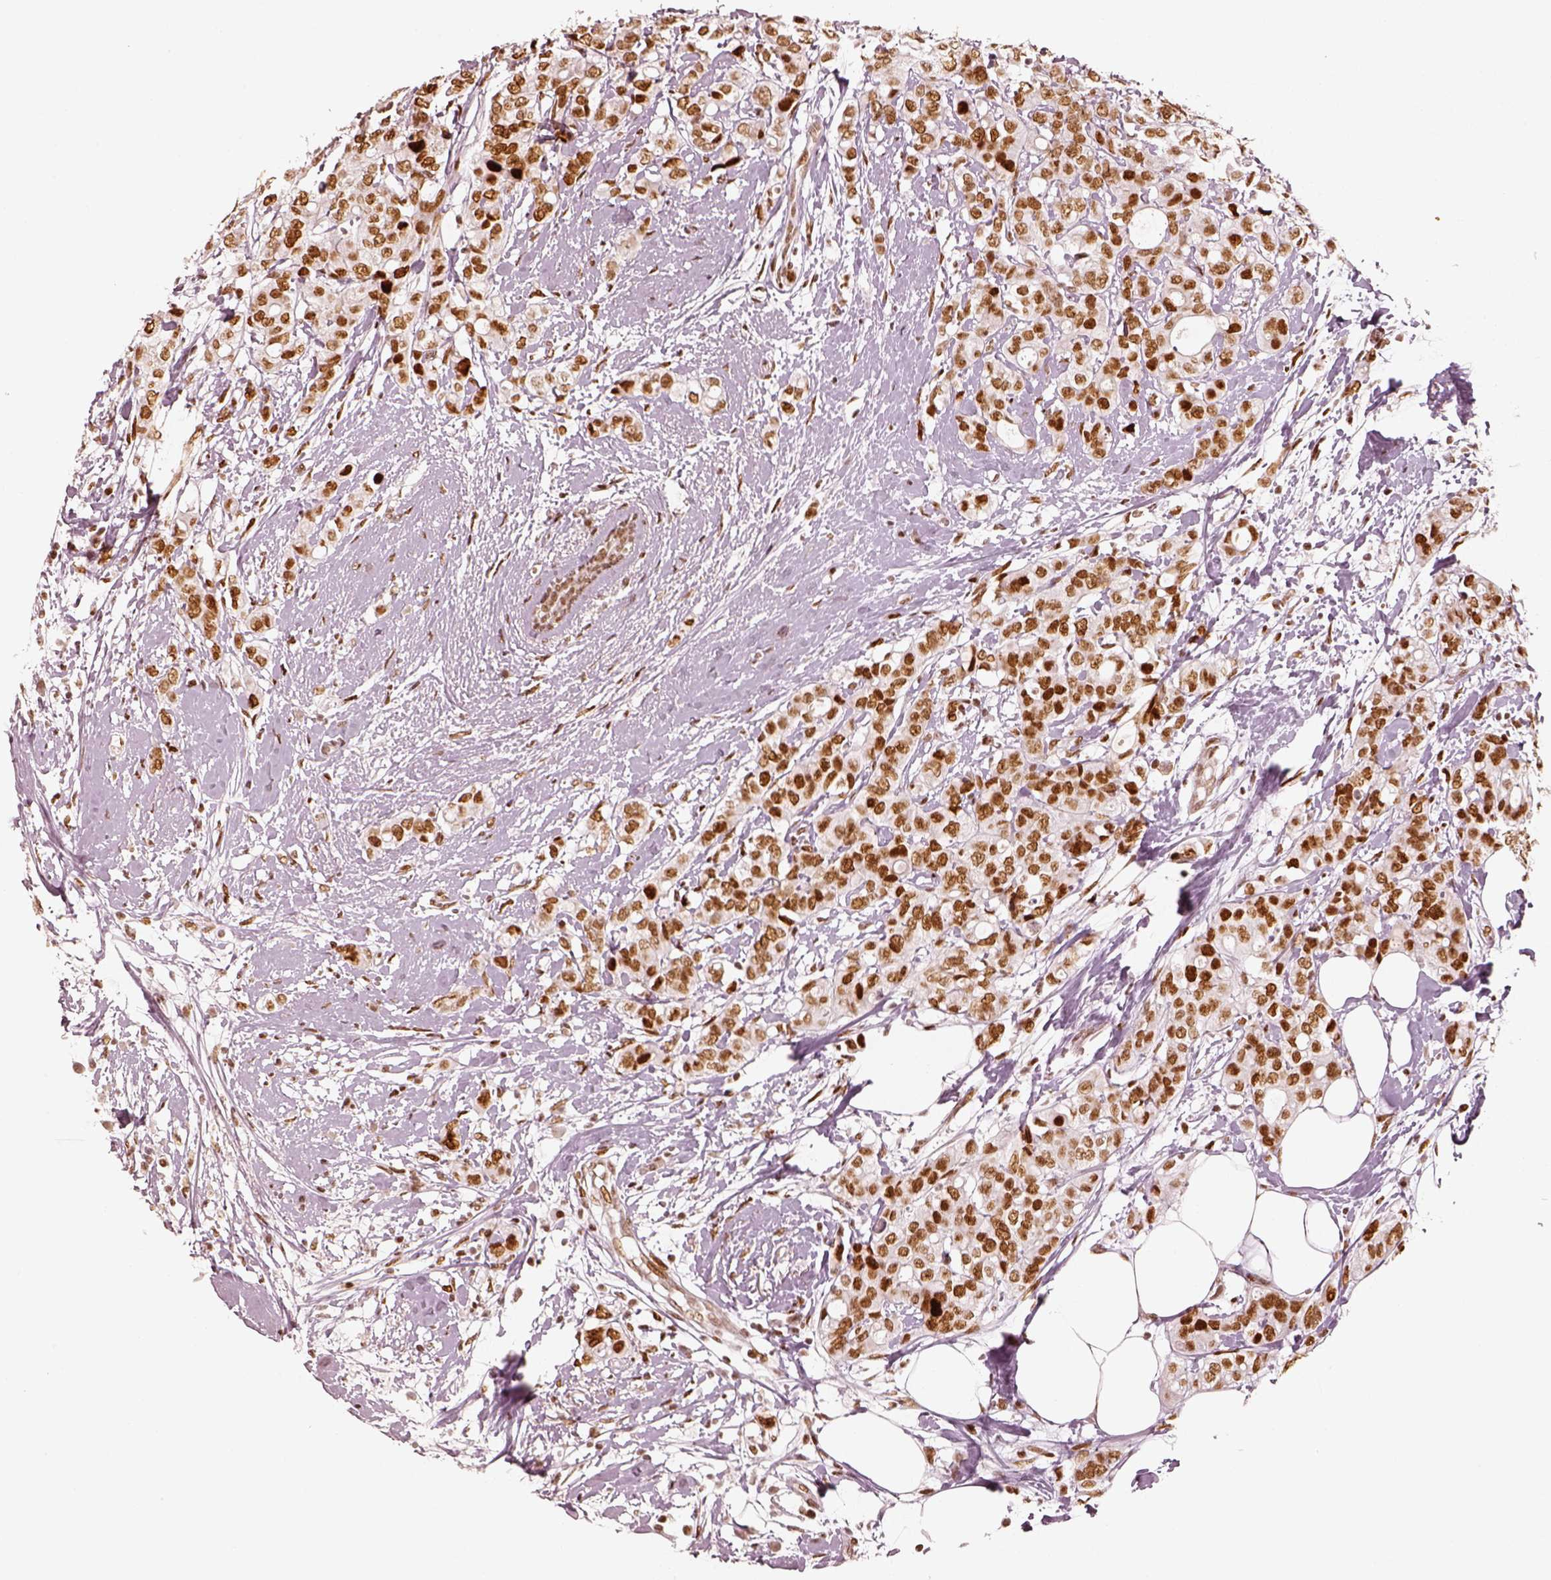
{"staining": {"intensity": "moderate", "quantity": ">75%", "location": "nuclear"}, "tissue": "breast cancer", "cell_type": "Tumor cells", "image_type": "cancer", "snomed": [{"axis": "morphology", "description": "Duct carcinoma"}, {"axis": "topography", "description": "Breast"}], "caption": "A brown stain shows moderate nuclear positivity of a protein in human breast infiltrating ductal carcinoma tumor cells. (DAB IHC with brightfield microscopy, high magnification).", "gene": "HNRNPC", "patient": {"sex": "female", "age": 40}}